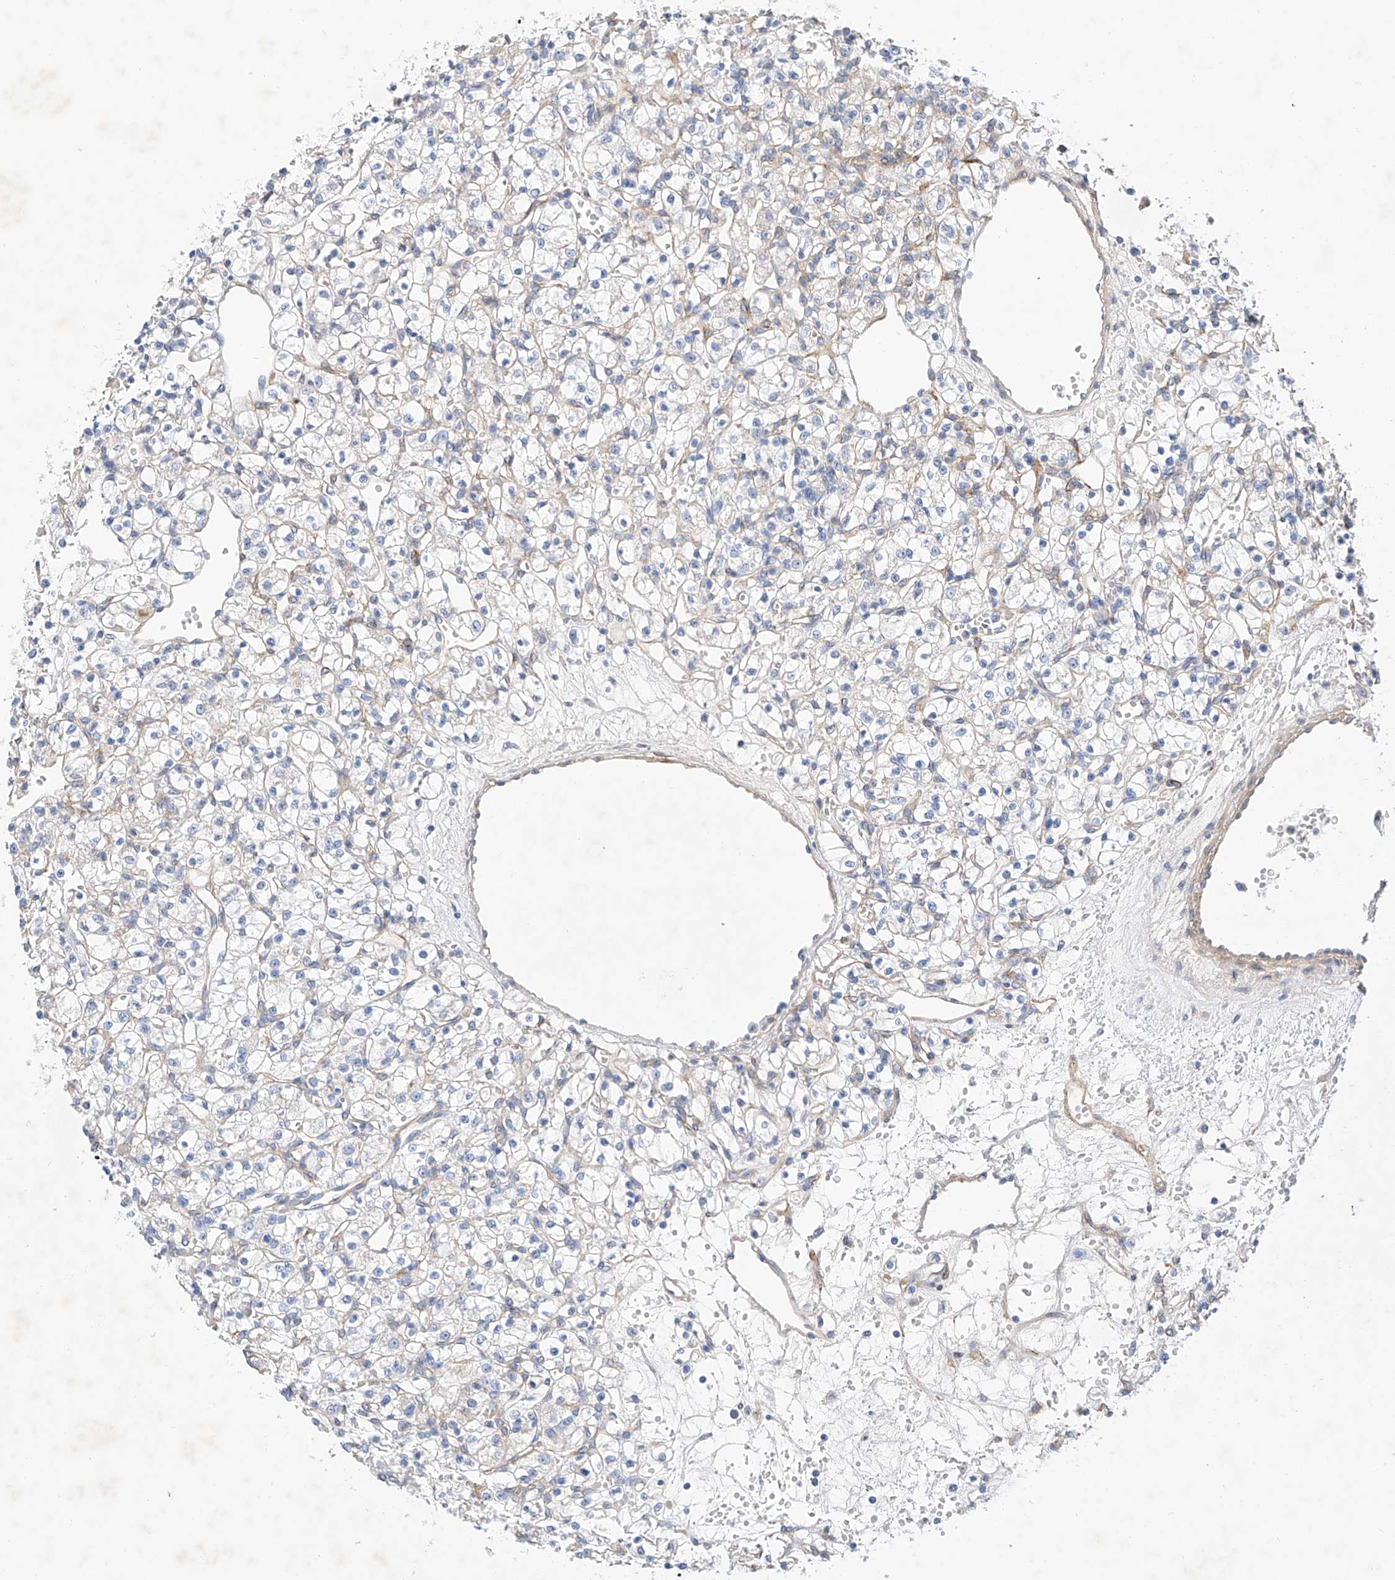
{"staining": {"intensity": "weak", "quantity": "<25%", "location": "cytoplasmic/membranous"}, "tissue": "renal cancer", "cell_type": "Tumor cells", "image_type": "cancer", "snomed": [{"axis": "morphology", "description": "Adenocarcinoma, NOS"}, {"axis": "topography", "description": "Kidney"}], "caption": "Immunohistochemistry of renal adenocarcinoma displays no expression in tumor cells.", "gene": "SBSPON", "patient": {"sex": "female", "age": 59}}